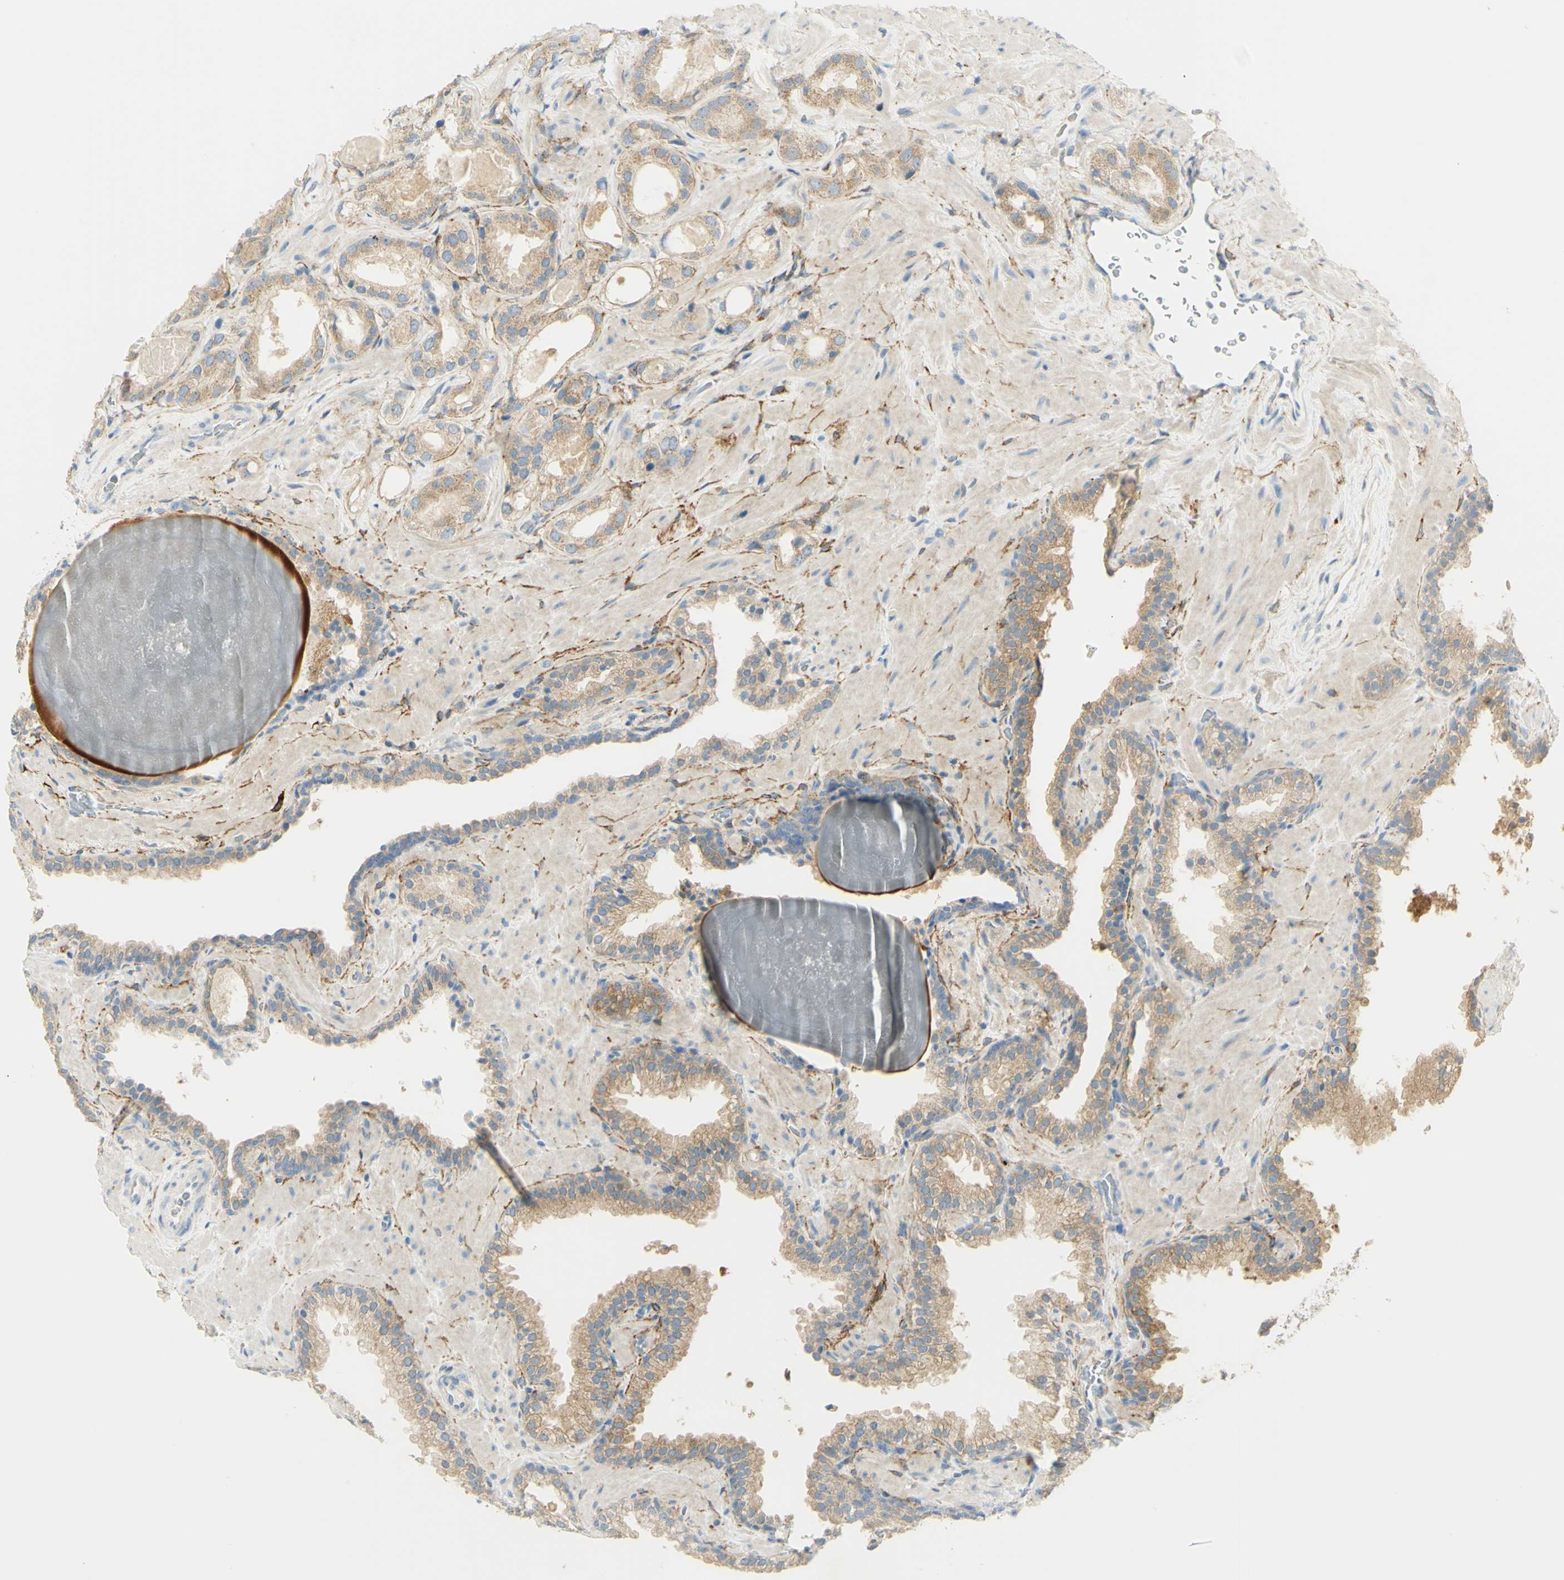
{"staining": {"intensity": "weak", "quantity": ">75%", "location": "cytoplasmic/membranous"}, "tissue": "prostate cancer", "cell_type": "Tumor cells", "image_type": "cancer", "snomed": [{"axis": "morphology", "description": "Adenocarcinoma, High grade"}, {"axis": "topography", "description": "Prostate"}], "caption": "Approximately >75% of tumor cells in high-grade adenocarcinoma (prostate) show weak cytoplasmic/membranous protein positivity as visualized by brown immunohistochemical staining.", "gene": "GCNT3", "patient": {"sex": "male", "age": 64}}